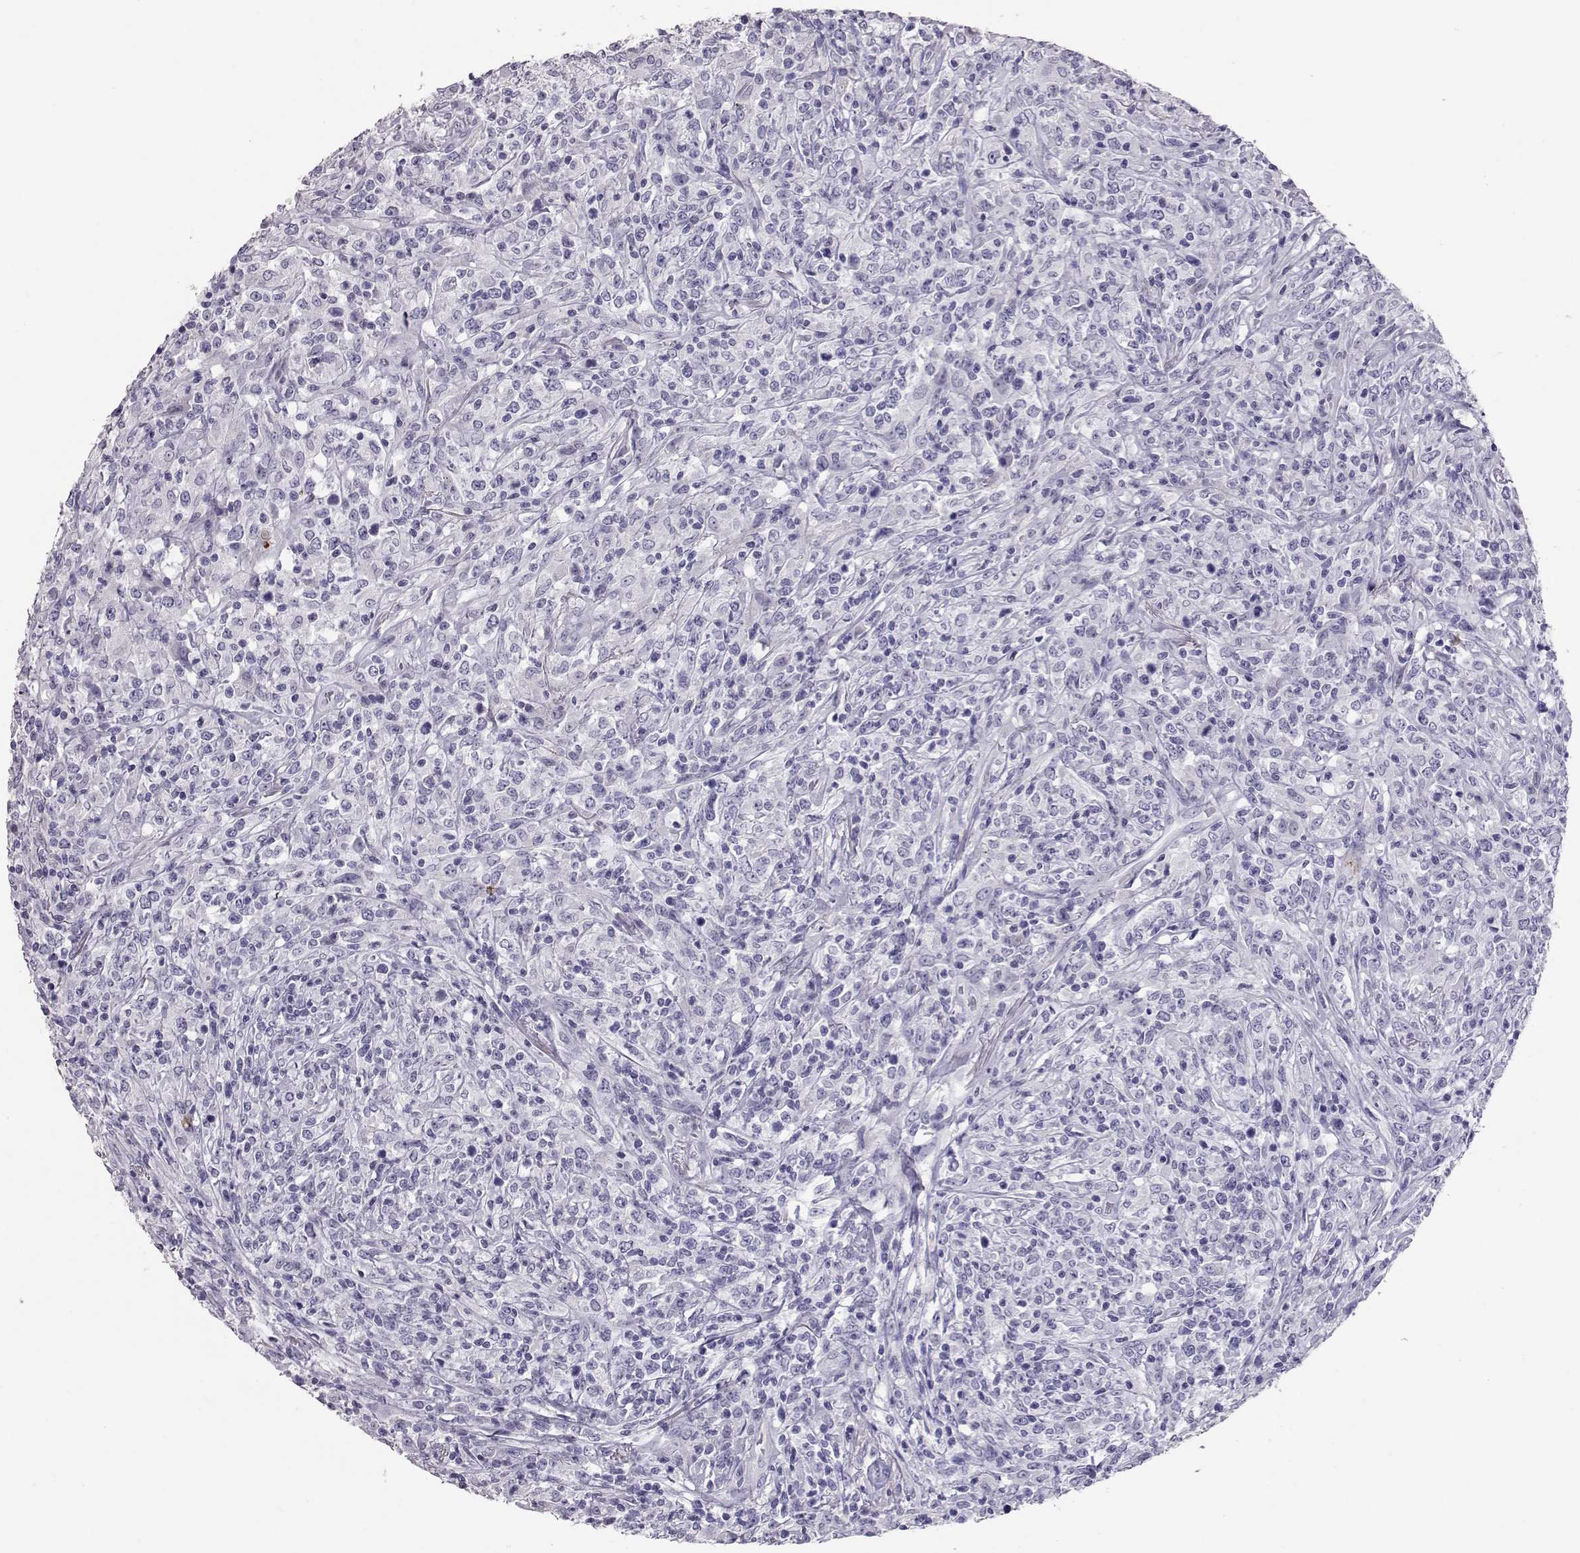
{"staining": {"intensity": "negative", "quantity": "none", "location": "none"}, "tissue": "lymphoma", "cell_type": "Tumor cells", "image_type": "cancer", "snomed": [{"axis": "morphology", "description": "Malignant lymphoma, non-Hodgkin's type, High grade"}, {"axis": "topography", "description": "Lung"}], "caption": "There is no significant positivity in tumor cells of lymphoma. Brightfield microscopy of immunohistochemistry (IHC) stained with DAB (3,3'-diaminobenzidine) (brown) and hematoxylin (blue), captured at high magnification.", "gene": "PMCH", "patient": {"sex": "male", "age": 79}}